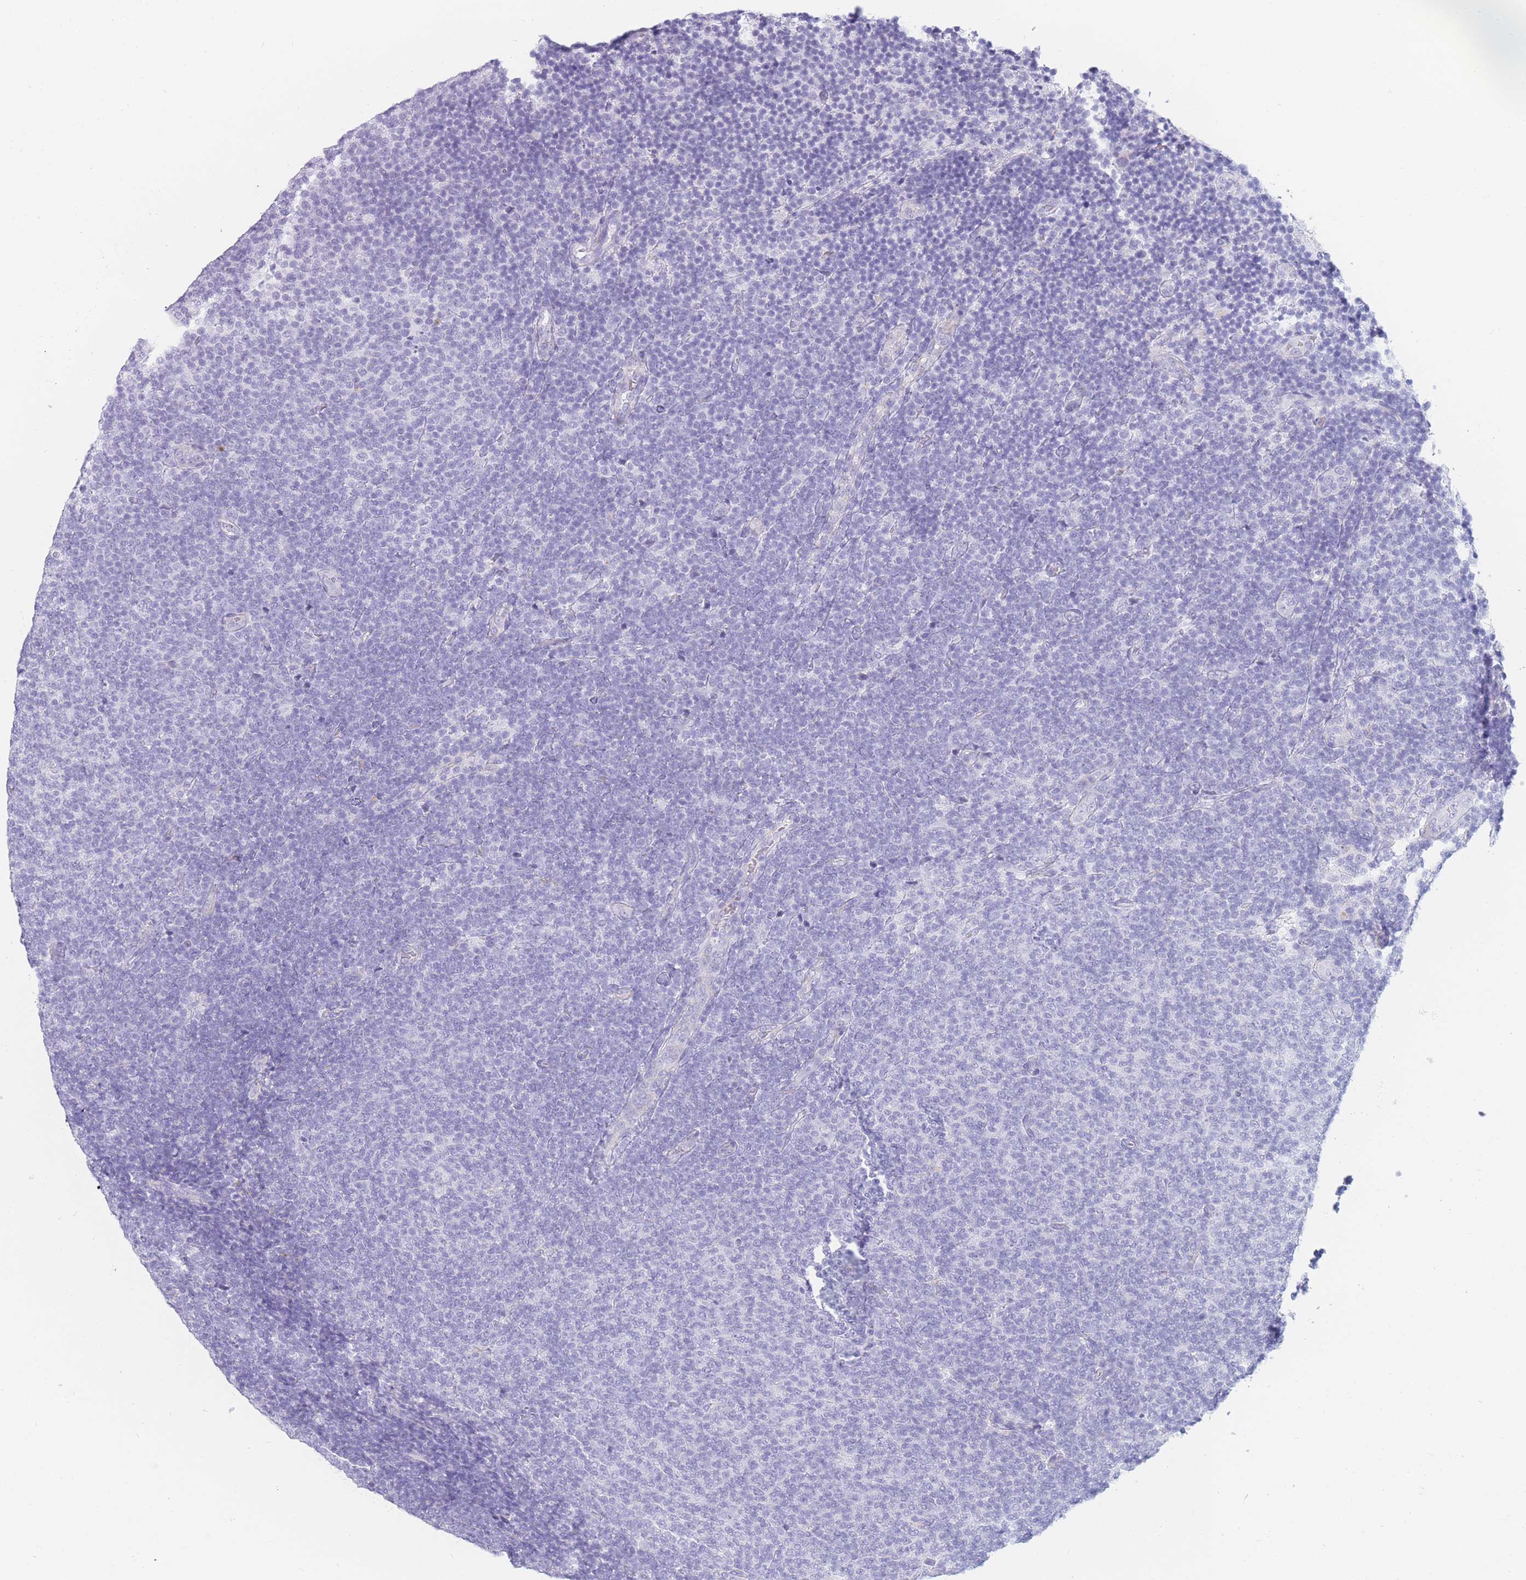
{"staining": {"intensity": "negative", "quantity": "none", "location": "none"}, "tissue": "lymphoma", "cell_type": "Tumor cells", "image_type": "cancer", "snomed": [{"axis": "morphology", "description": "Malignant lymphoma, non-Hodgkin's type, Low grade"}, {"axis": "topography", "description": "Lymph node"}], "caption": "Immunohistochemistry histopathology image of human lymphoma stained for a protein (brown), which reveals no expression in tumor cells.", "gene": "UPK1A", "patient": {"sex": "male", "age": 66}}